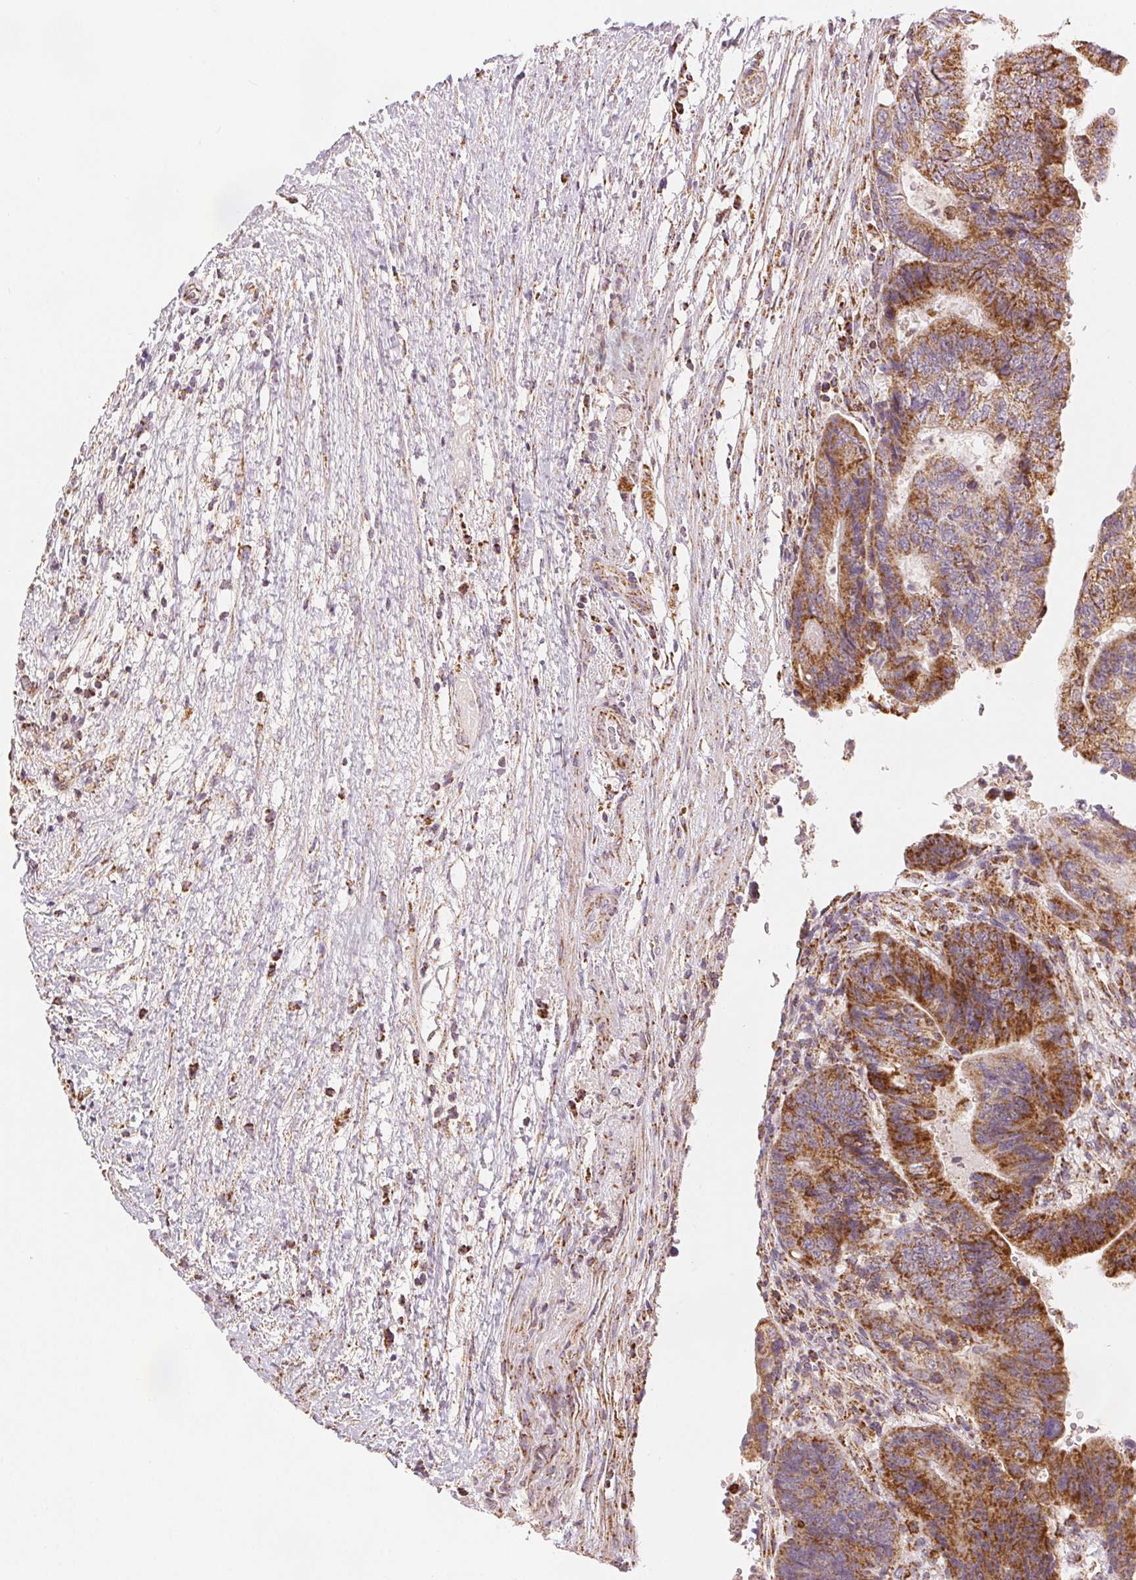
{"staining": {"intensity": "strong", "quantity": "25%-75%", "location": "cytoplasmic/membranous"}, "tissue": "colorectal cancer", "cell_type": "Tumor cells", "image_type": "cancer", "snomed": [{"axis": "morphology", "description": "Adenocarcinoma, NOS"}, {"axis": "topography", "description": "Colon"}], "caption": "Human adenocarcinoma (colorectal) stained with a protein marker demonstrates strong staining in tumor cells.", "gene": "SDHB", "patient": {"sex": "female", "age": 48}}